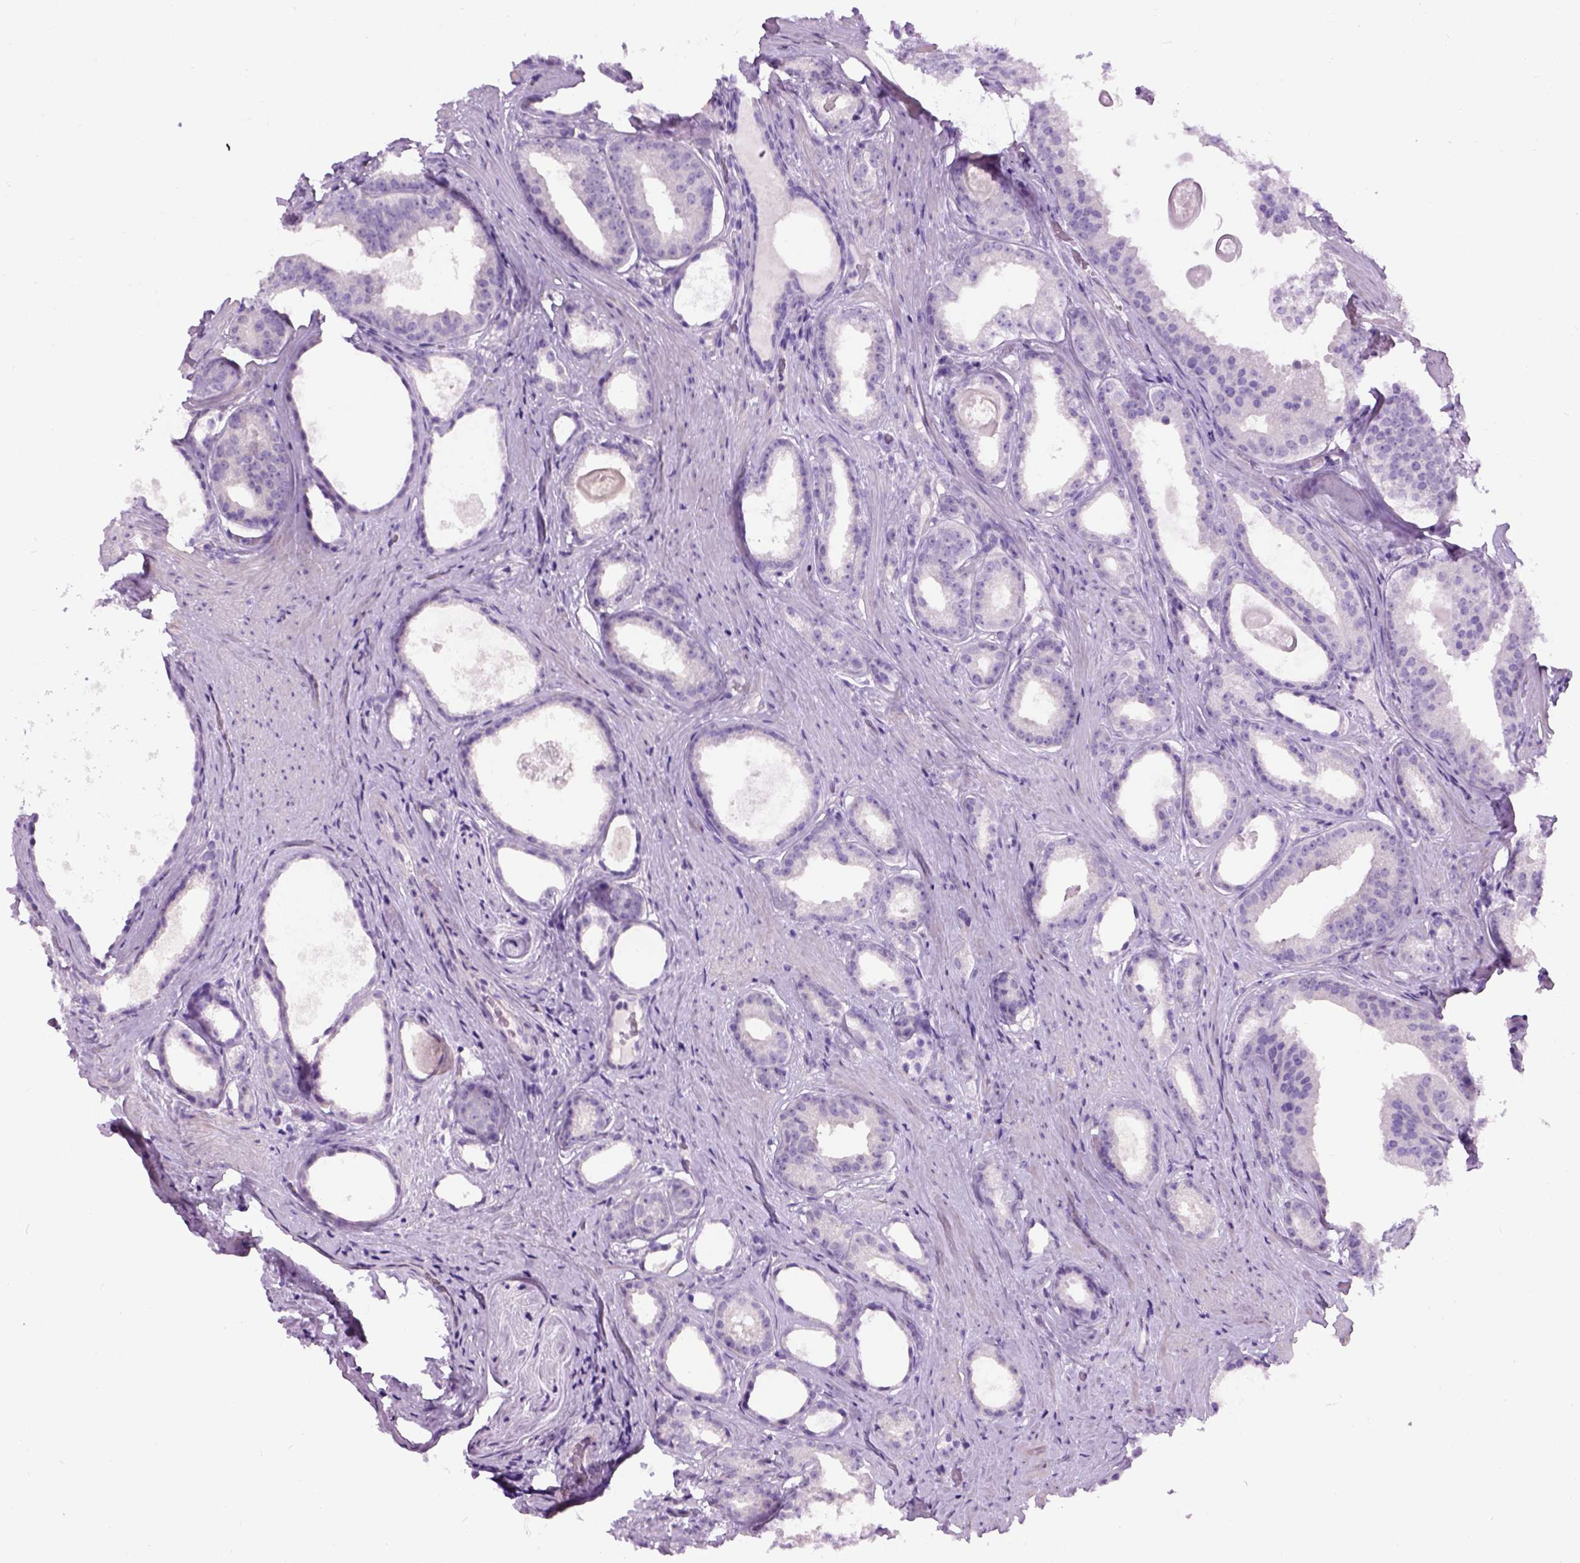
{"staining": {"intensity": "negative", "quantity": "none", "location": "none"}, "tissue": "prostate cancer", "cell_type": "Tumor cells", "image_type": "cancer", "snomed": [{"axis": "morphology", "description": "Adenocarcinoma, Low grade"}, {"axis": "topography", "description": "Prostate"}], "caption": "This is an IHC image of low-grade adenocarcinoma (prostate). There is no expression in tumor cells.", "gene": "GABRB2", "patient": {"sex": "male", "age": 65}}